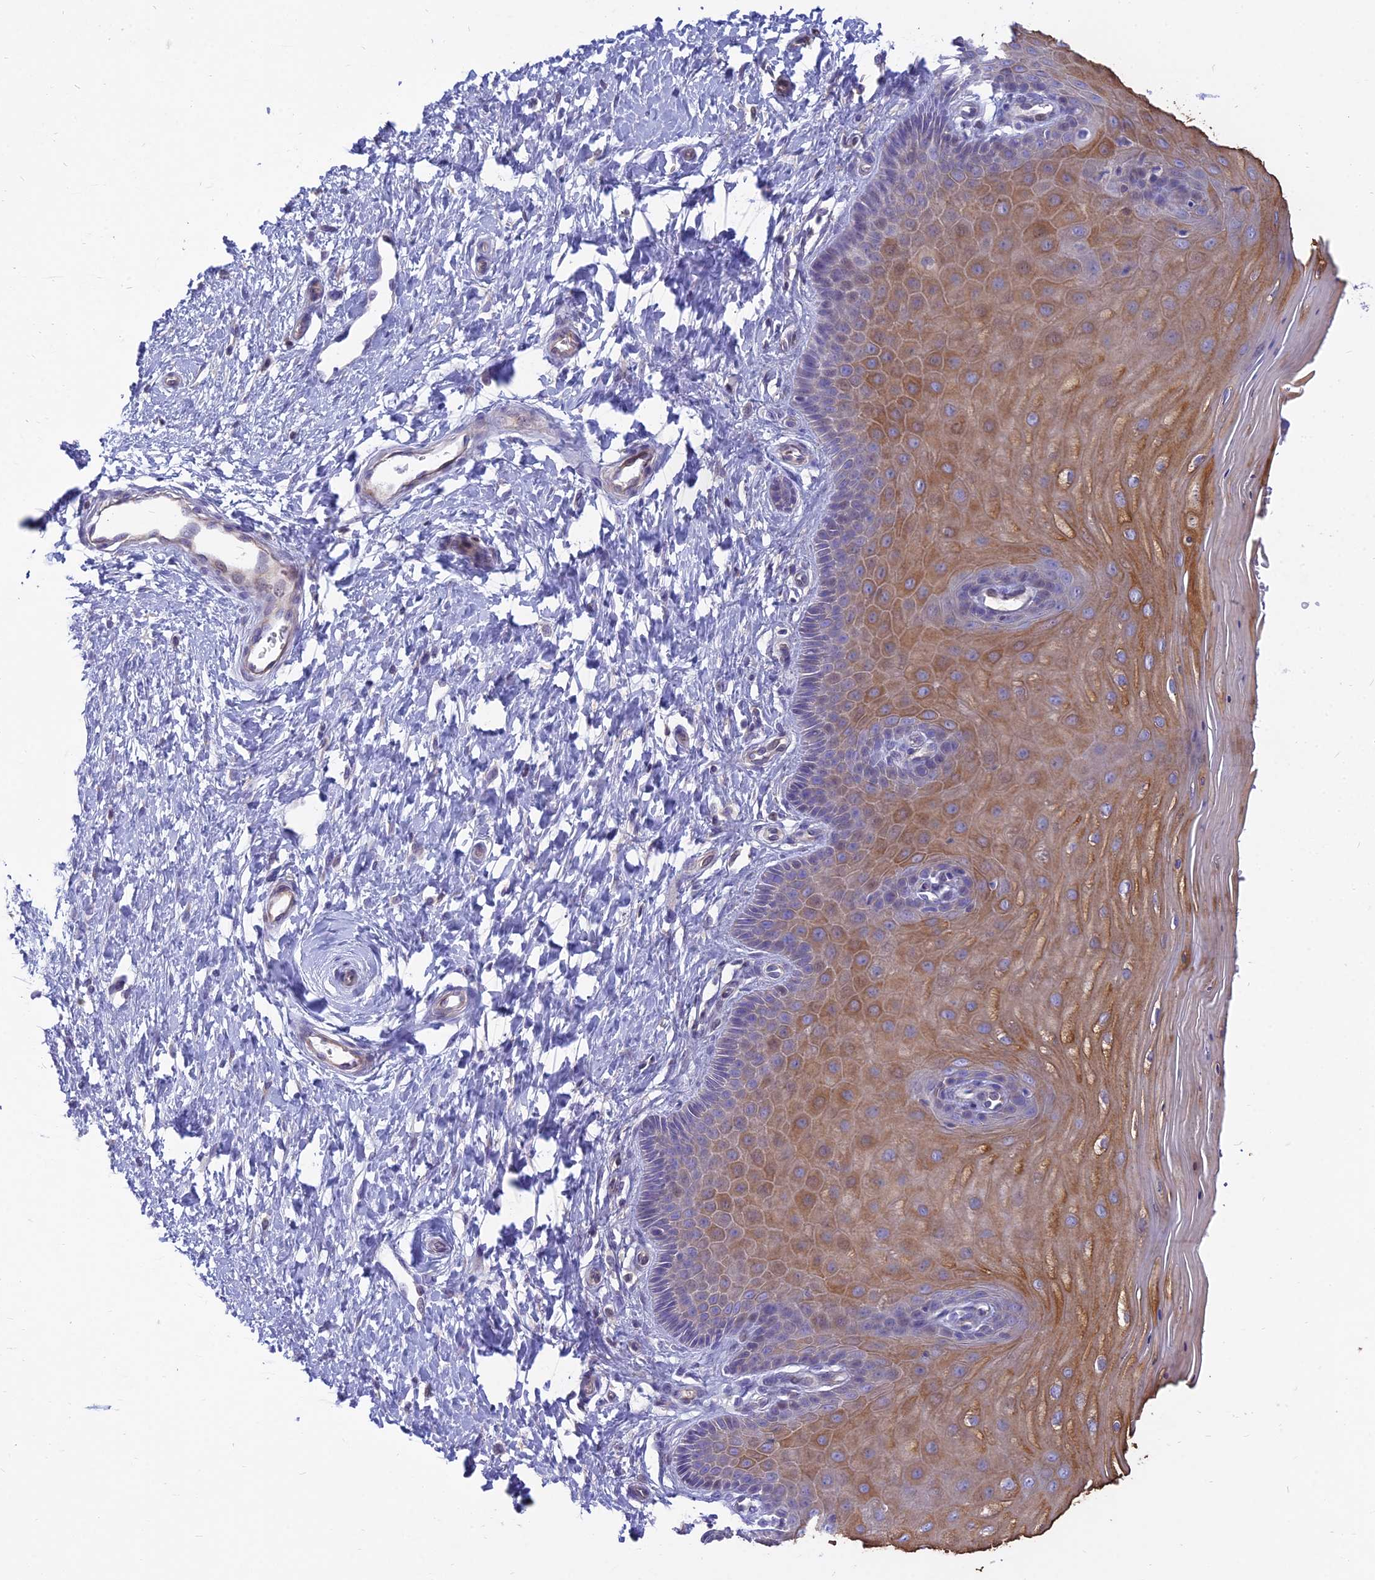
{"staining": {"intensity": "negative", "quantity": "none", "location": "none"}, "tissue": "cervix", "cell_type": "Glandular cells", "image_type": "normal", "snomed": [{"axis": "morphology", "description": "Normal tissue, NOS"}, {"axis": "topography", "description": "Cervix"}], "caption": "High magnification brightfield microscopy of unremarkable cervix stained with DAB (brown) and counterstained with hematoxylin (blue): glandular cells show no significant expression.", "gene": "SMIM24", "patient": {"sex": "female", "age": 55}}